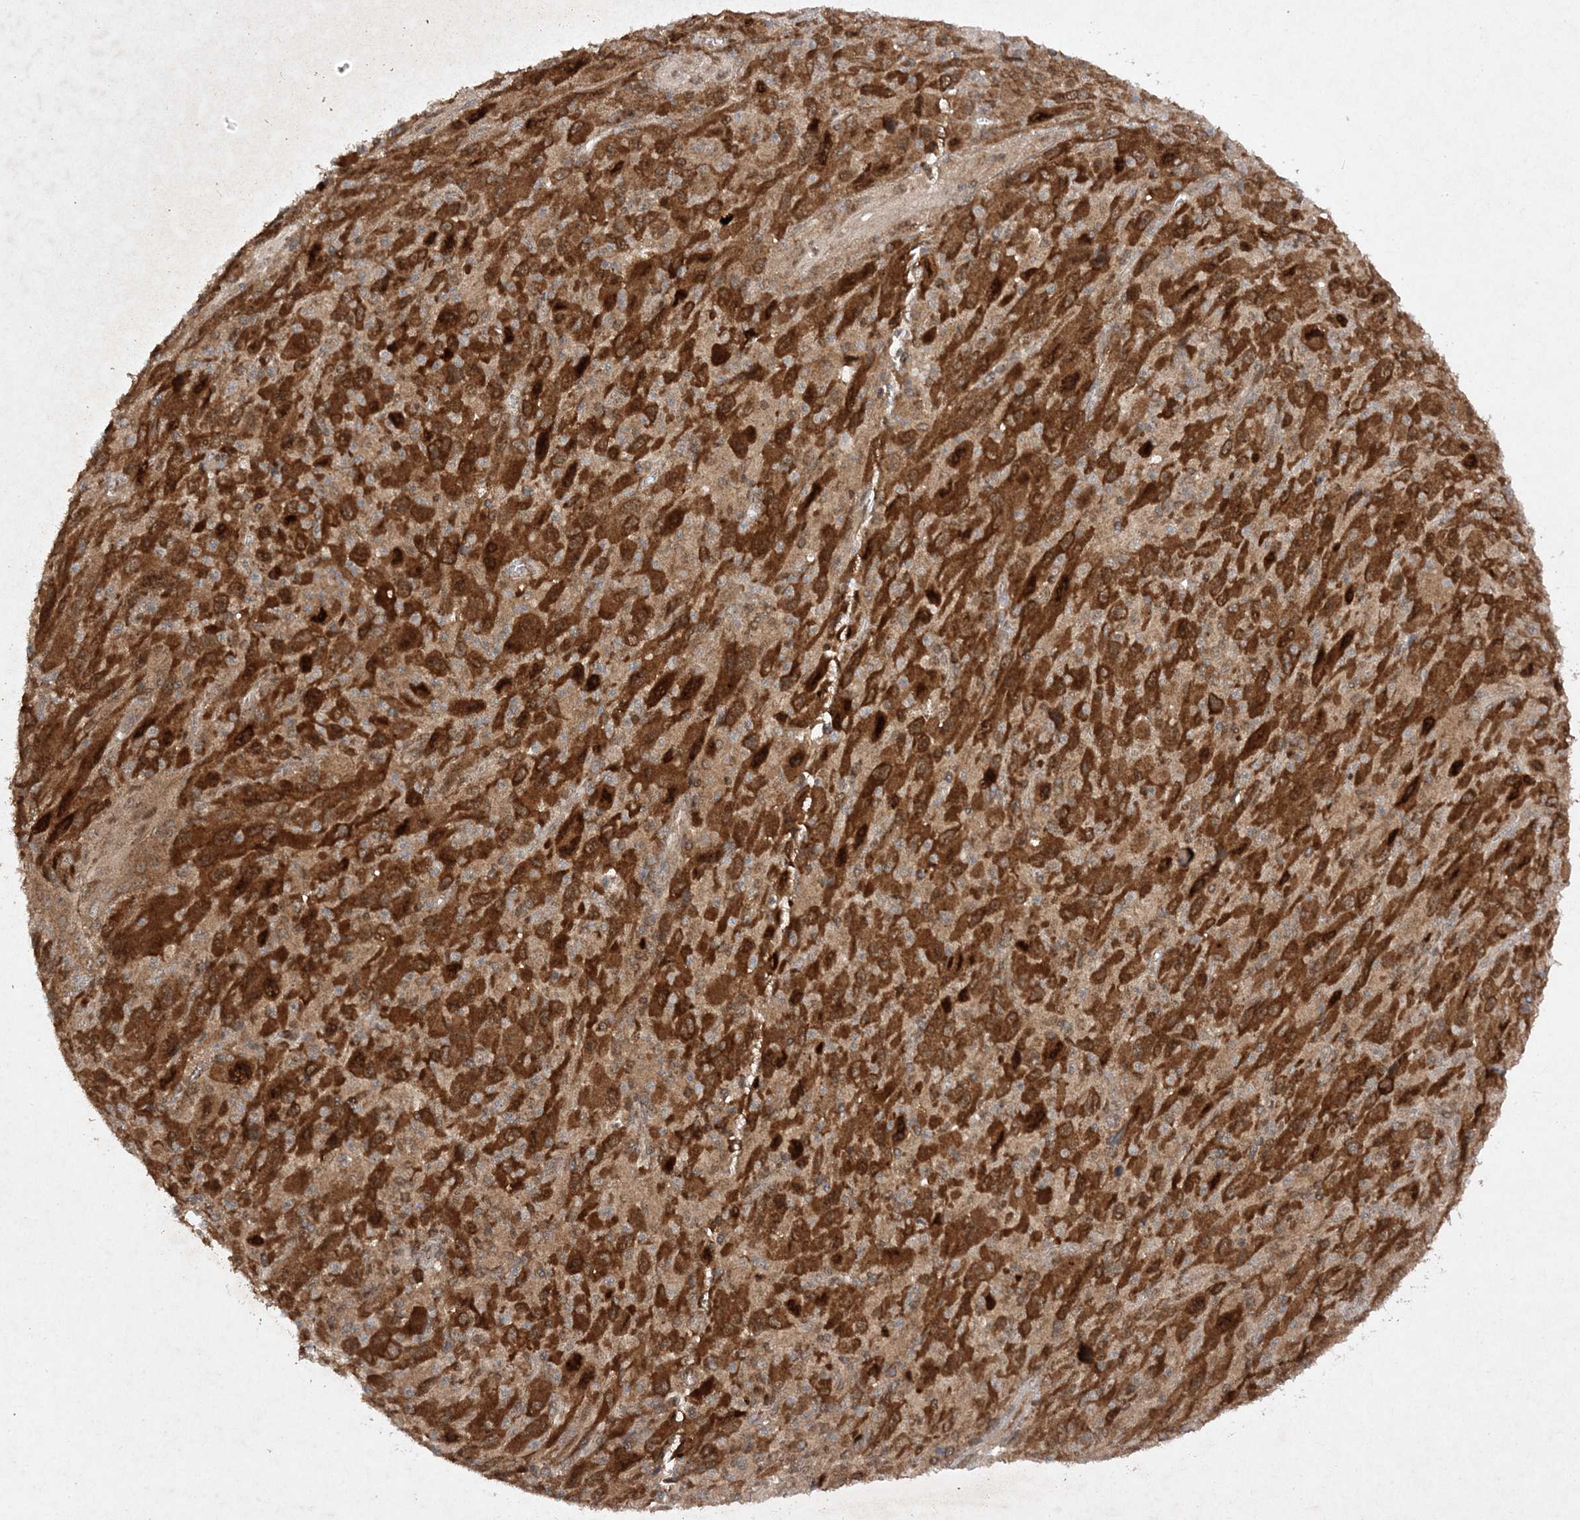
{"staining": {"intensity": "strong", "quantity": ">75%", "location": "cytoplasmic/membranous,nuclear"}, "tissue": "melanoma", "cell_type": "Tumor cells", "image_type": "cancer", "snomed": [{"axis": "morphology", "description": "Malignant melanoma, Metastatic site"}, {"axis": "topography", "description": "Skin"}], "caption": "Malignant melanoma (metastatic site) stained with a brown dye reveals strong cytoplasmic/membranous and nuclear positive expression in approximately >75% of tumor cells.", "gene": "NIF3L1", "patient": {"sex": "female", "age": 56}}